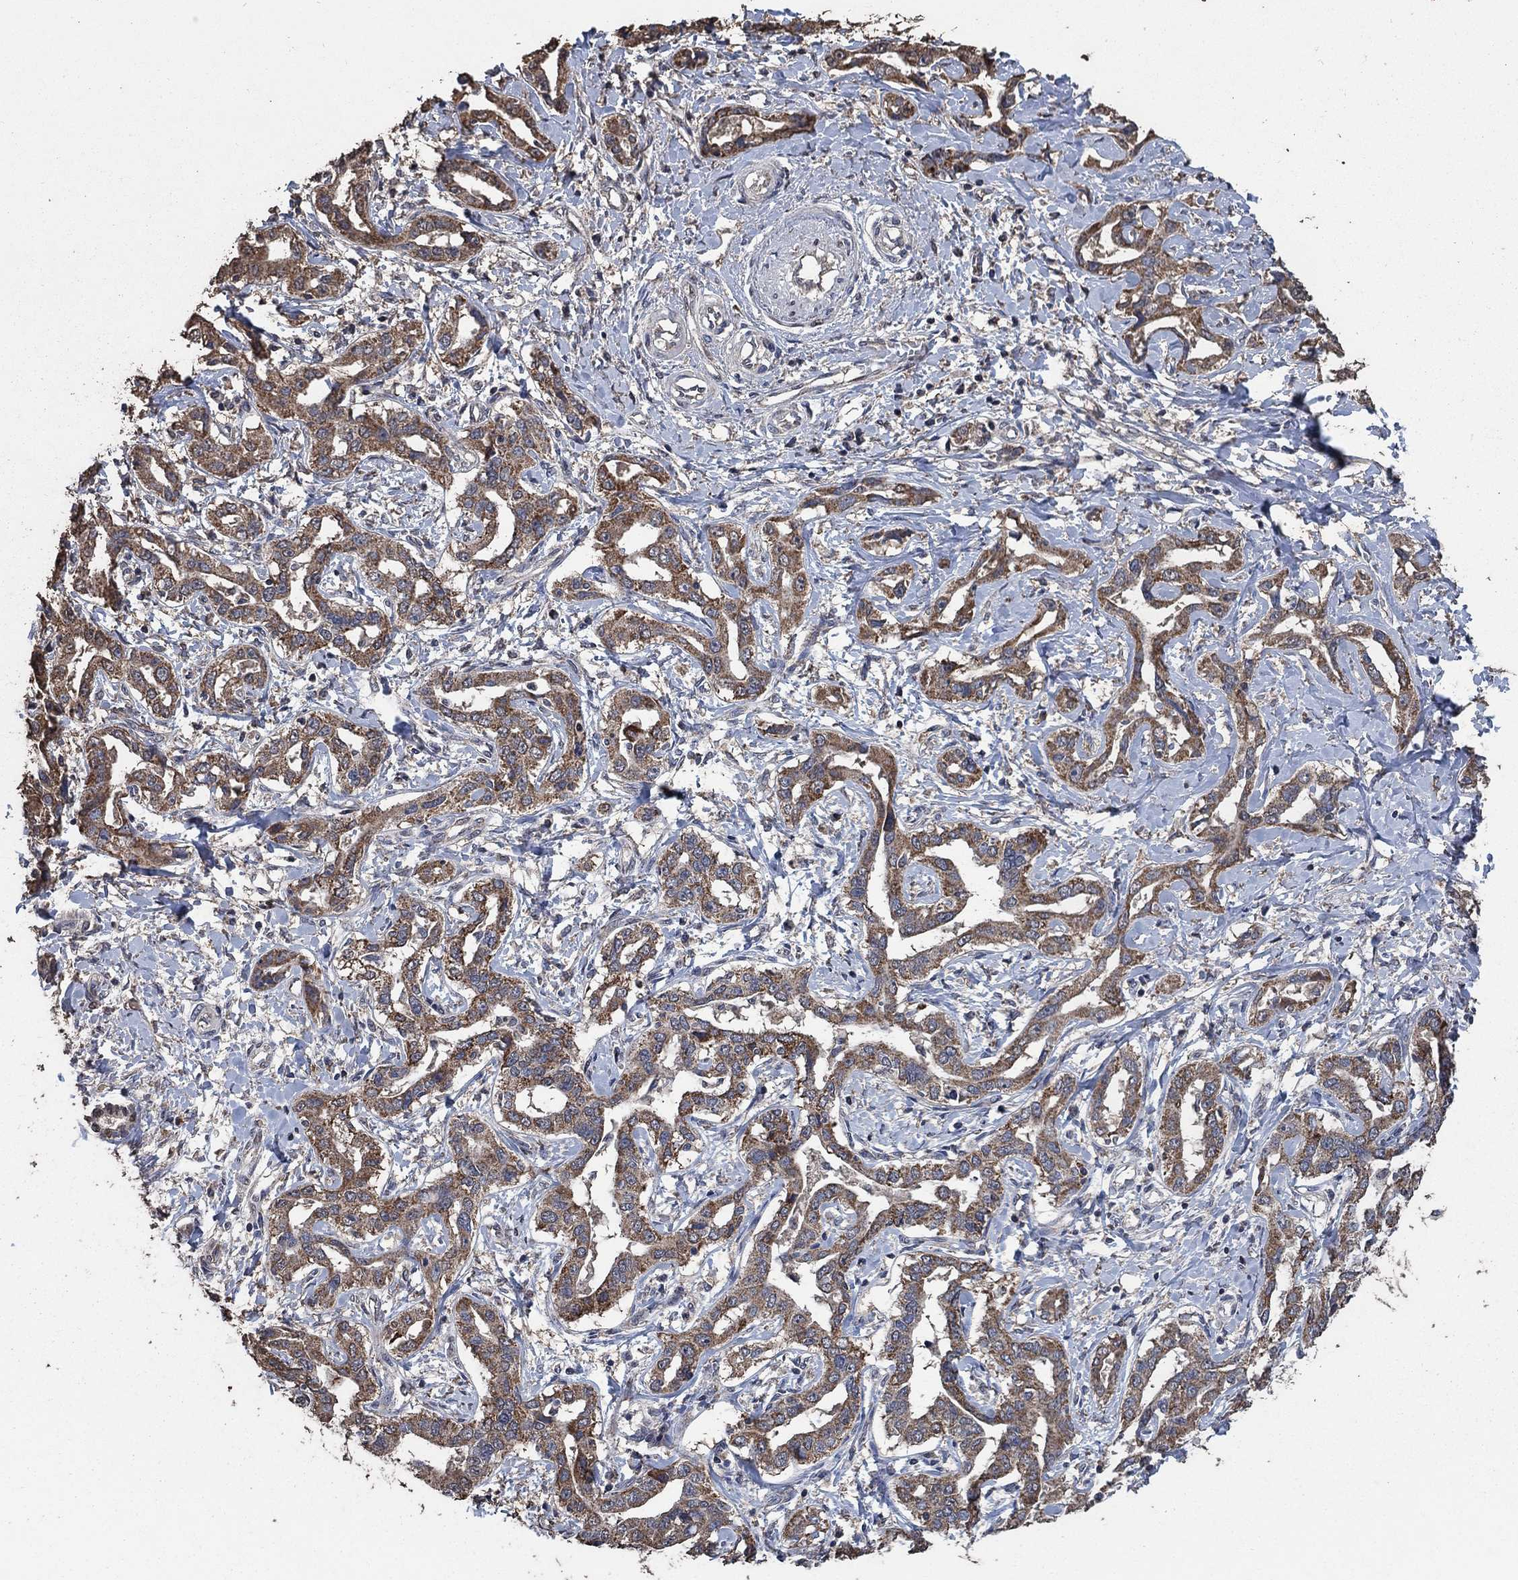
{"staining": {"intensity": "moderate", "quantity": ">75%", "location": "cytoplasmic/membranous"}, "tissue": "liver cancer", "cell_type": "Tumor cells", "image_type": "cancer", "snomed": [{"axis": "morphology", "description": "Cholangiocarcinoma"}, {"axis": "topography", "description": "Liver"}], "caption": "Approximately >75% of tumor cells in human liver cholangiocarcinoma display moderate cytoplasmic/membranous protein expression as visualized by brown immunohistochemical staining.", "gene": "MRPS24", "patient": {"sex": "male", "age": 59}}